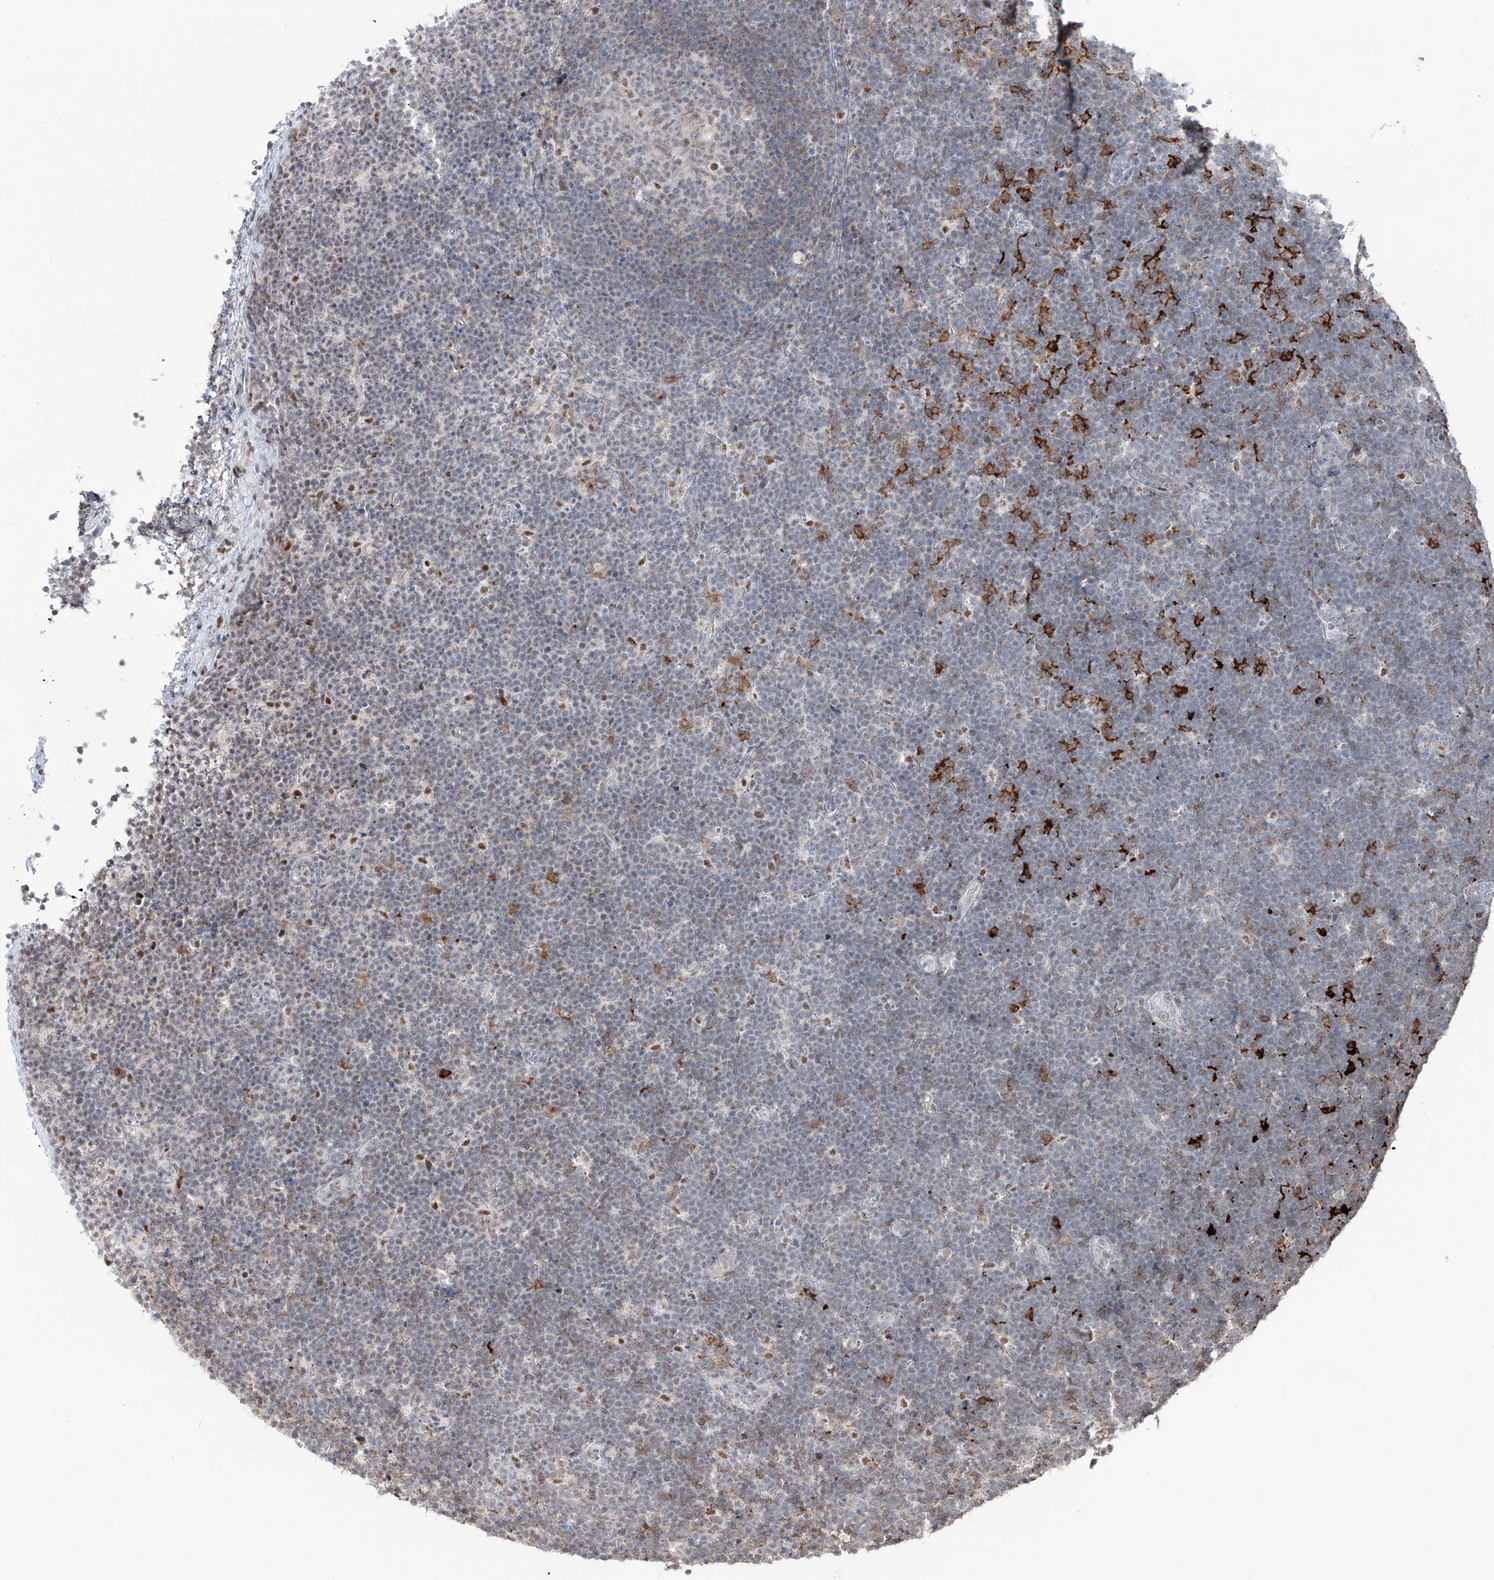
{"staining": {"intensity": "negative", "quantity": "none", "location": "none"}, "tissue": "lymphoma", "cell_type": "Tumor cells", "image_type": "cancer", "snomed": [{"axis": "morphology", "description": "Malignant lymphoma, non-Hodgkin's type, High grade"}, {"axis": "topography", "description": "Lymph node"}], "caption": "This is a histopathology image of IHC staining of malignant lymphoma, non-Hodgkin's type (high-grade), which shows no positivity in tumor cells.", "gene": "ZBTB48", "patient": {"sex": "male", "age": 13}}